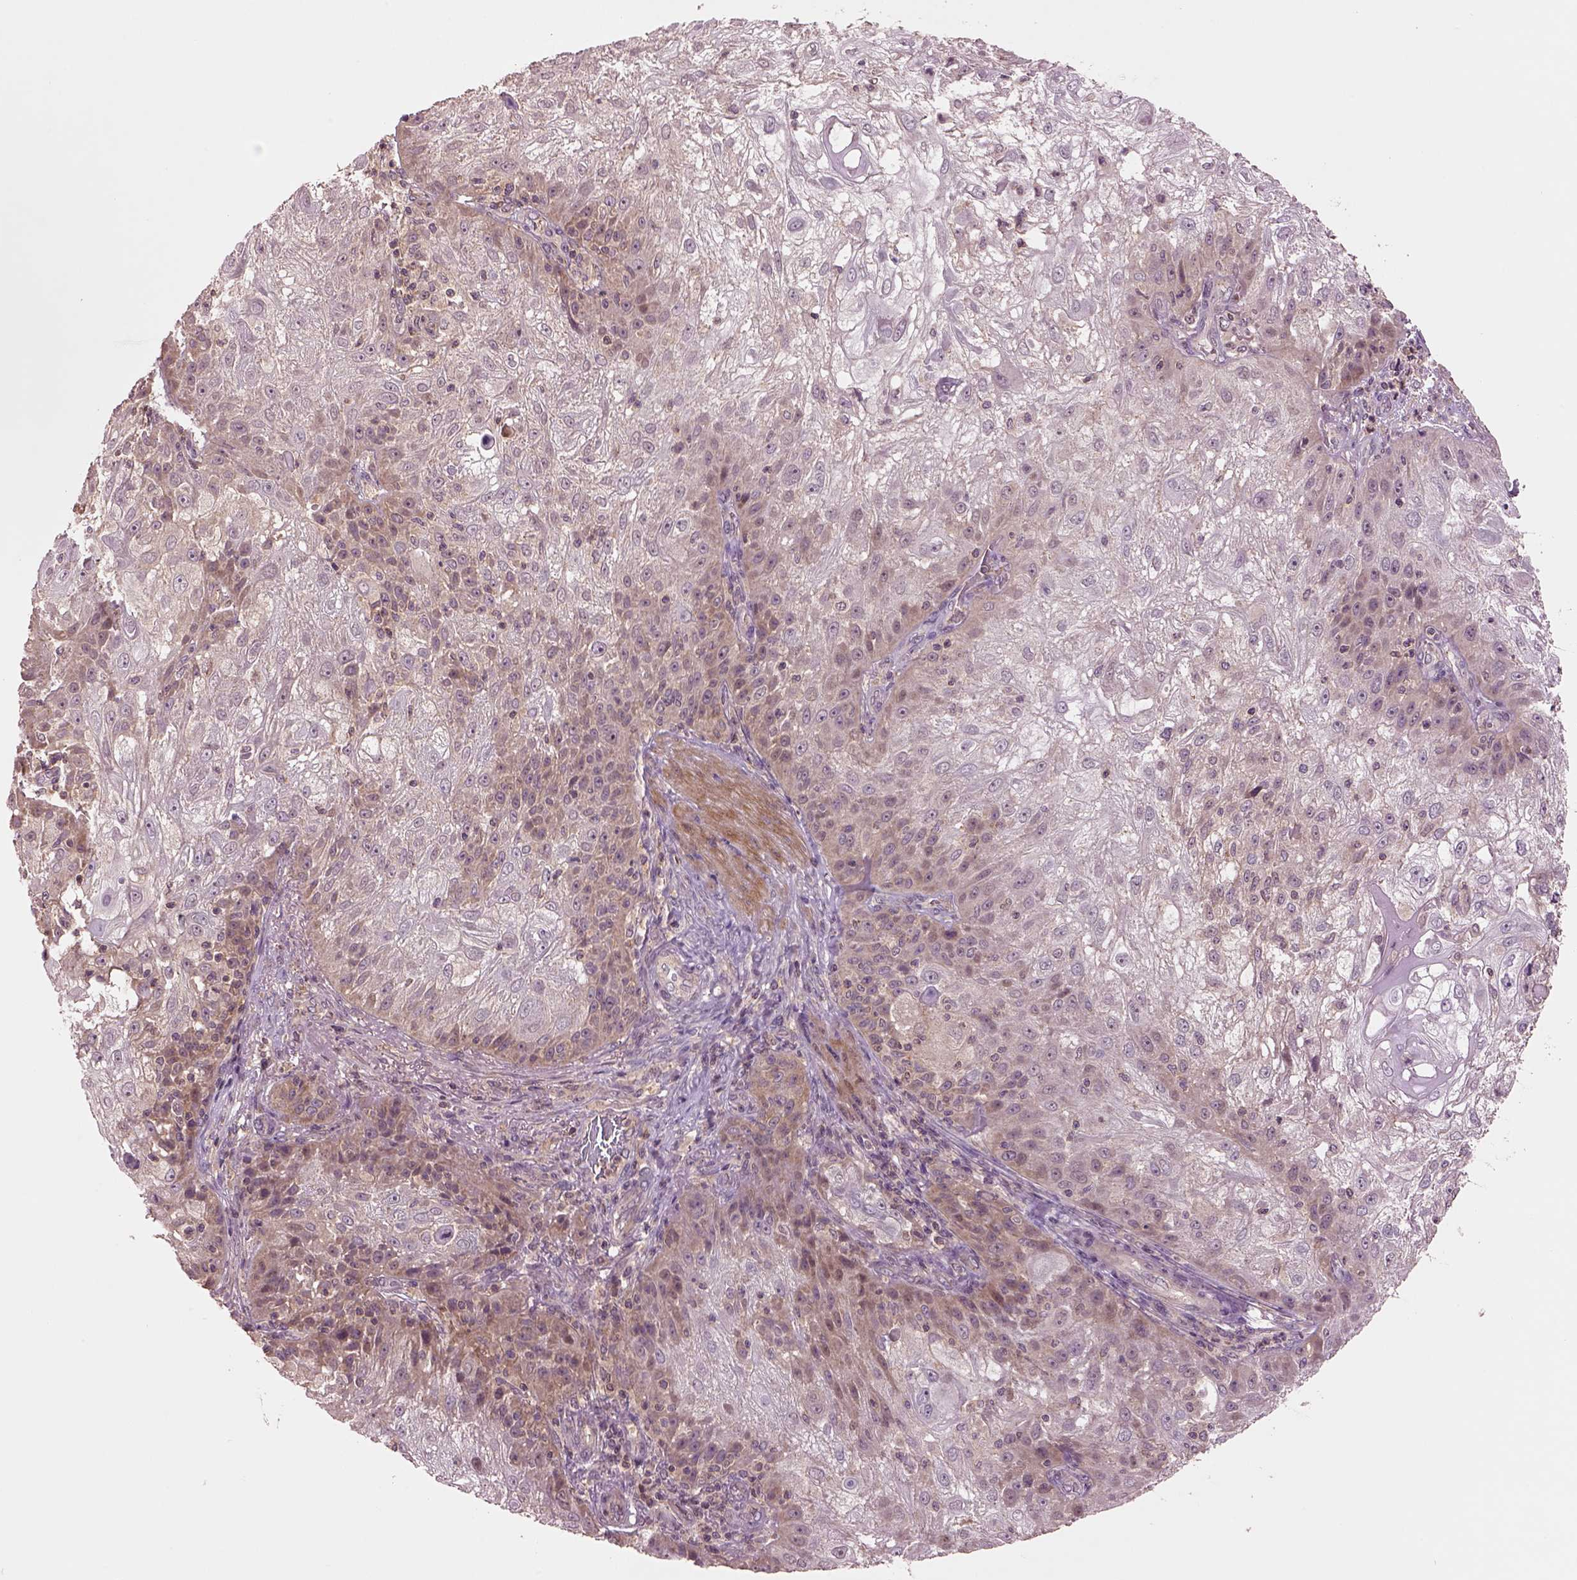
{"staining": {"intensity": "weak", "quantity": "25%-75%", "location": "cytoplasmic/membranous"}, "tissue": "skin cancer", "cell_type": "Tumor cells", "image_type": "cancer", "snomed": [{"axis": "morphology", "description": "Normal tissue, NOS"}, {"axis": "morphology", "description": "Squamous cell carcinoma, NOS"}, {"axis": "topography", "description": "Skin"}], "caption": "About 25%-75% of tumor cells in squamous cell carcinoma (skin) demonstrate weak cytoplasmic/membranous protein positivity as visualized by brown immunohistochemical staining.", "gene": "MTHFS", "patient": {"sex": "female", "age": 83}}